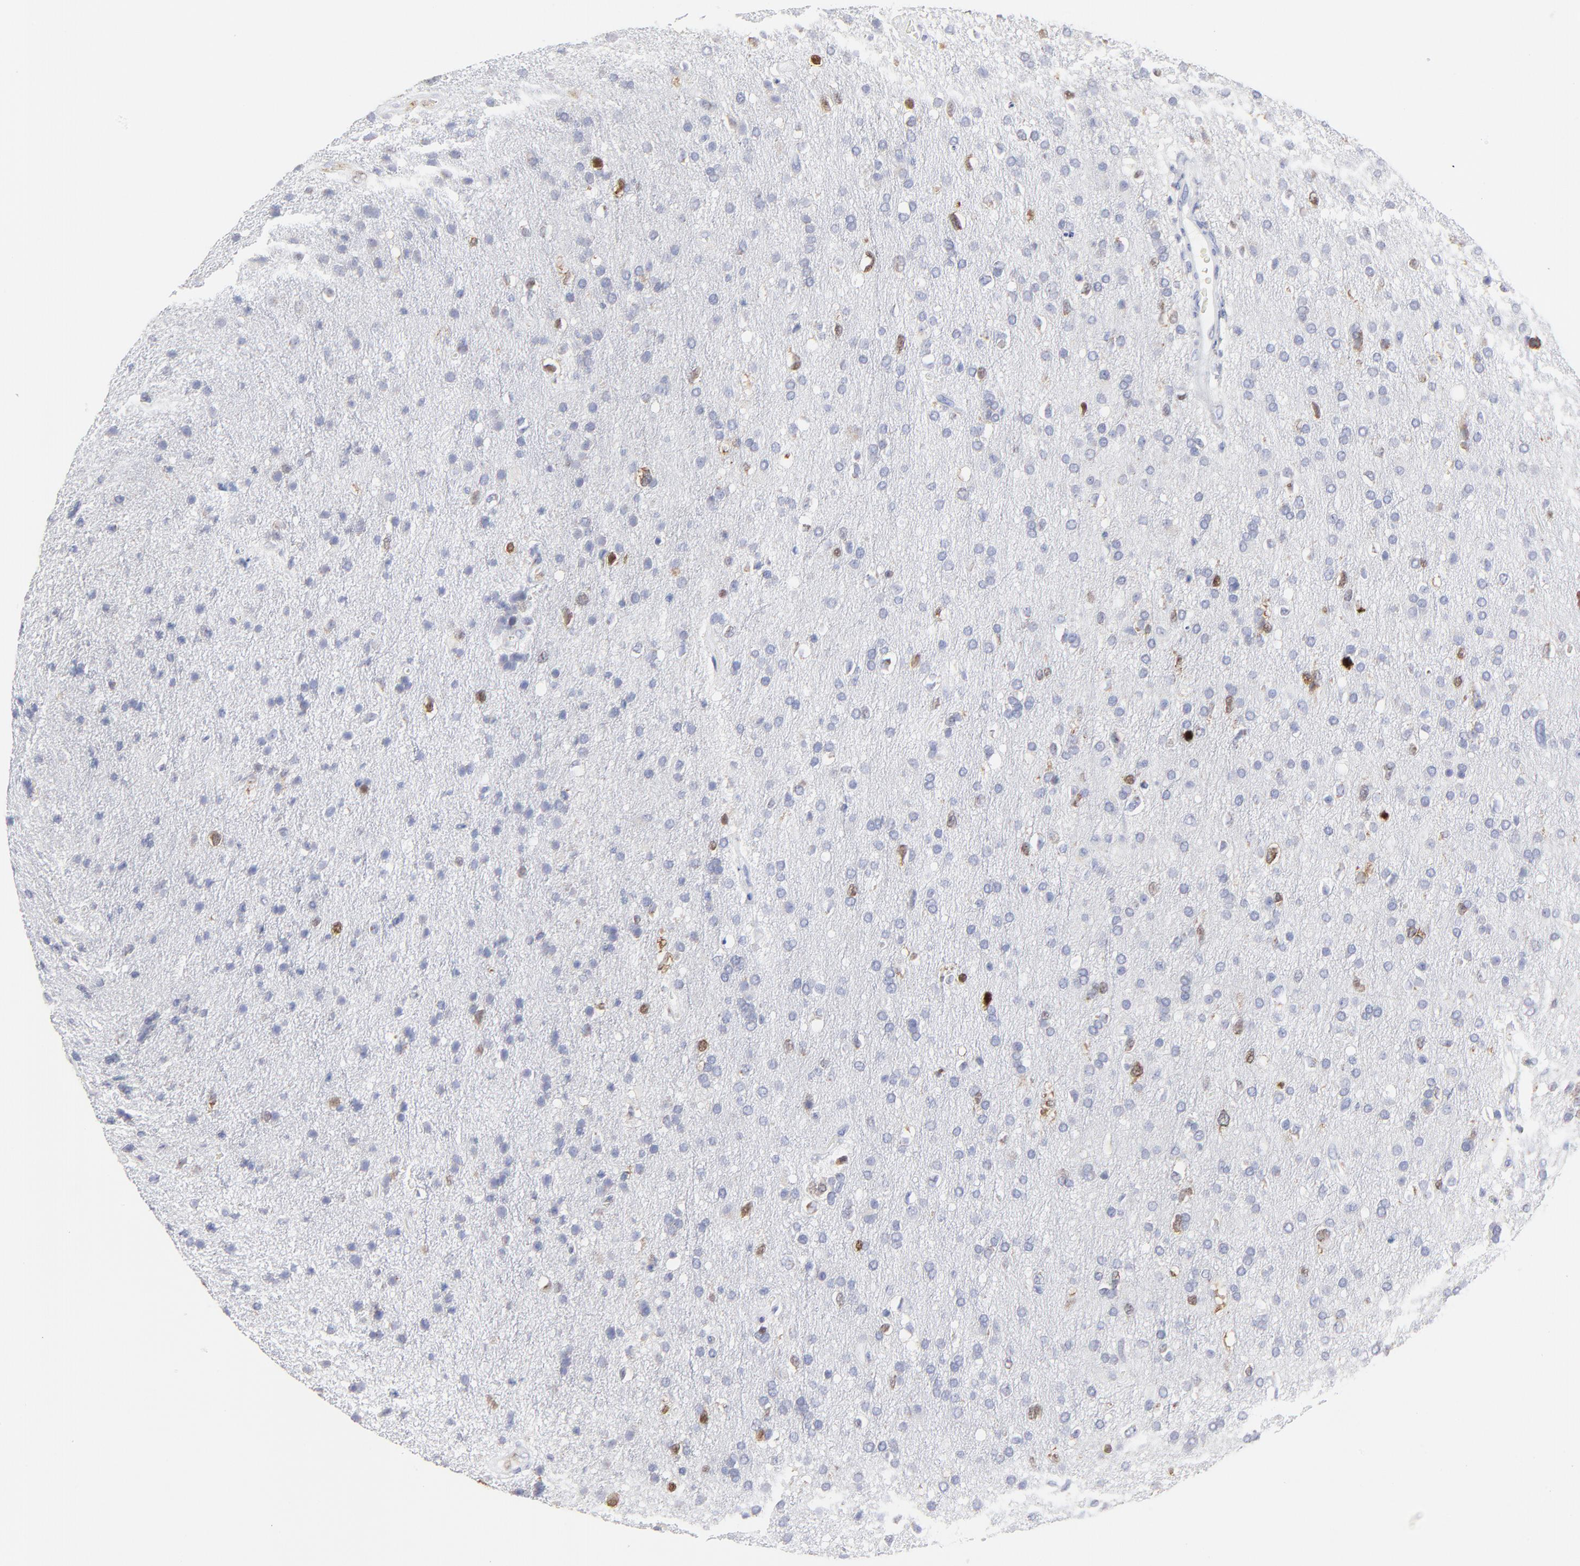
{"staining": {"intensity": "strong", "quantity": "<25%", "location": "cytoplasmic/membranous,nuclear"}, "tissue": "glioma", "cell_type": "Tumor cells", "image_type": "cancer", "snomed": [{"axis": "morphology", "description": "Glioma, malignant, High grade"}, {"axis": "topography", "description": "Brain"}], "caption": "Immunohistochemical staining of glioma reveals strong cytoplasmic/membranous and nuclear protein staining in about <25% of tumor cells. The protein of interest is stained brown, and the nuclei are stained in blue (DAB (3,3'-diaminobenzidine) IHC with brightfield microscopy, high magnification).", "gene": "NCAPH", "patient": {"sex": "male", "age": 33}}